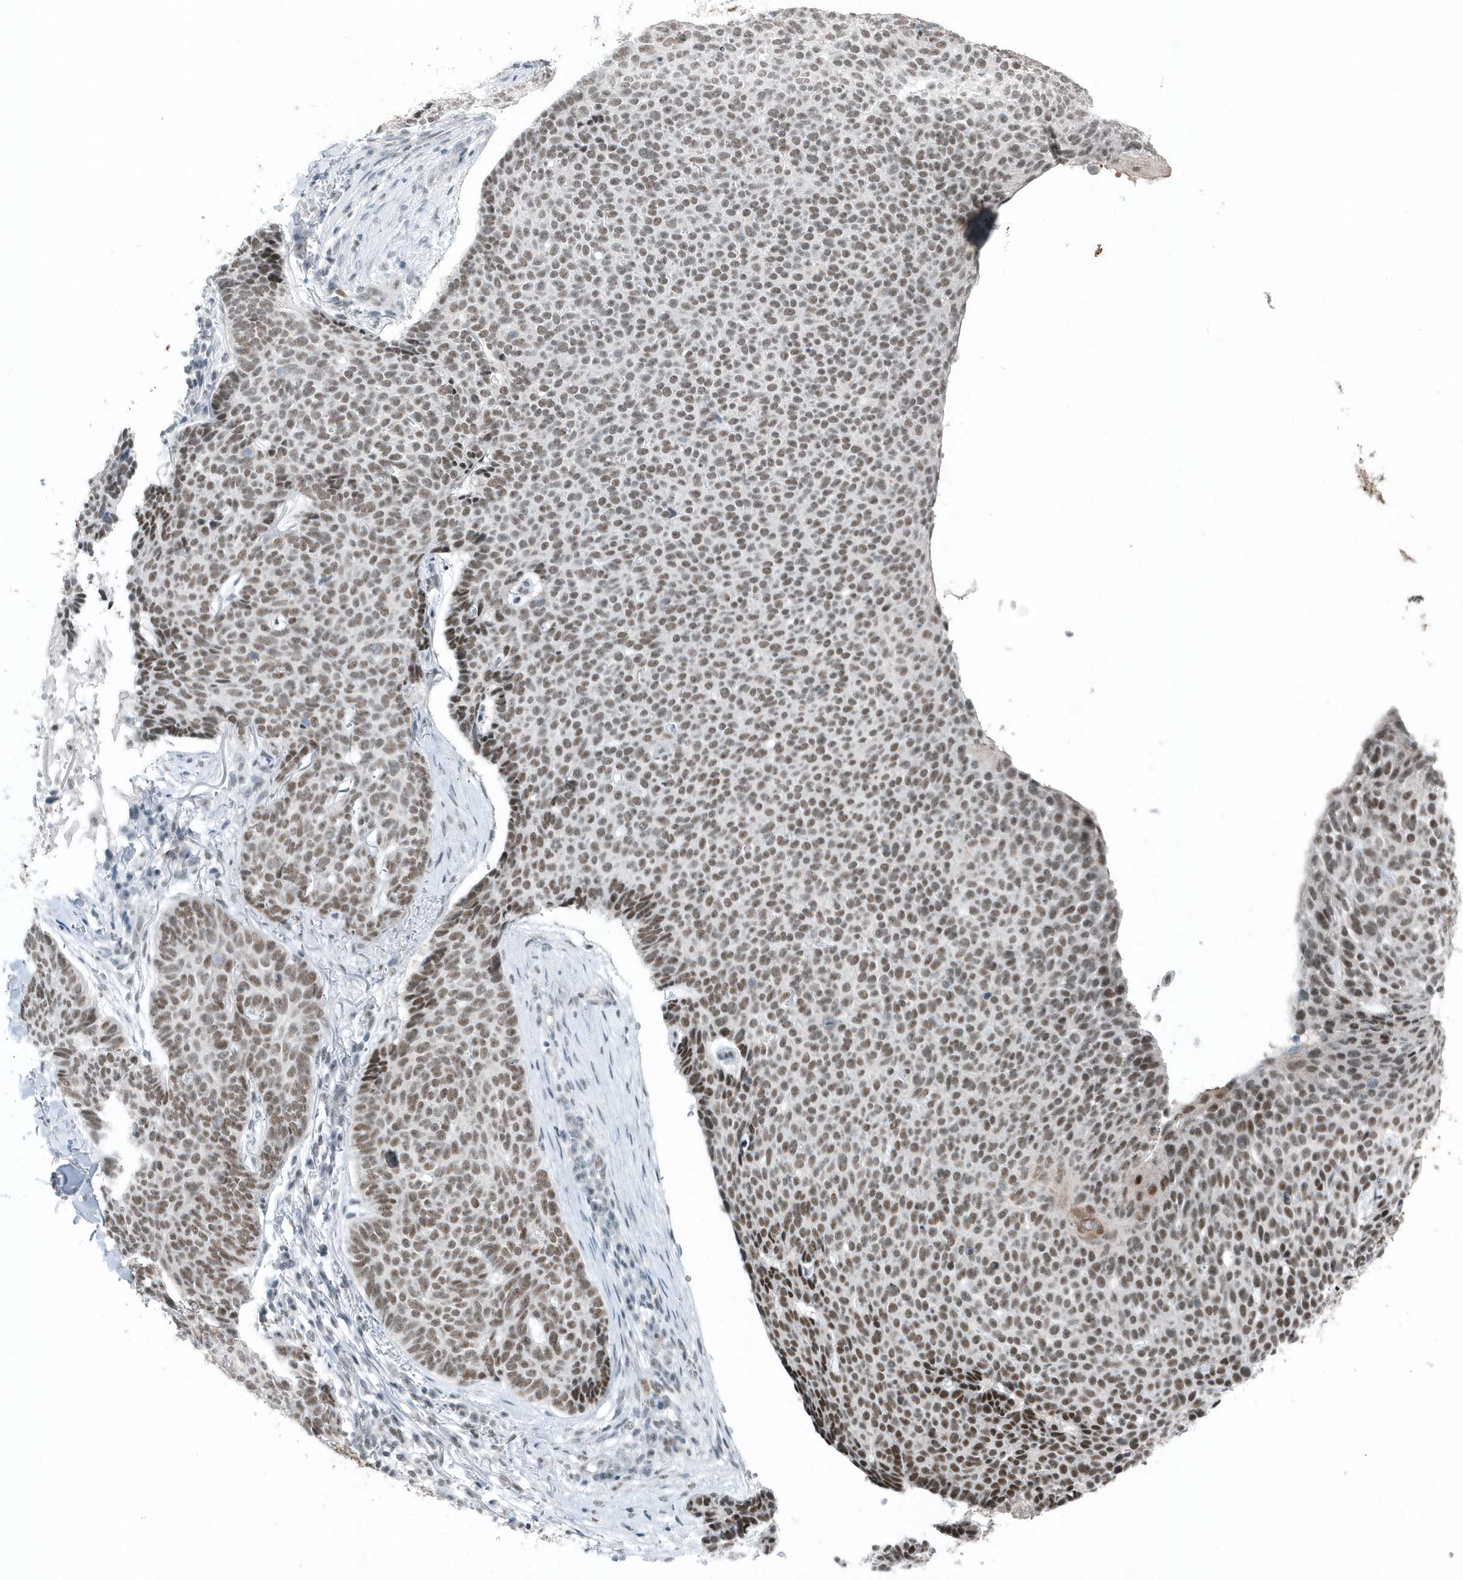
{"staining": {"intensity": "moderate", "quantity": ">75%", "location": "nuclear"}, "tissue": "skin cancer", "cell_type": "Tumor cells", "image_type": "cancer", "snomed": [{"axis": "morphology", "description": "Normal tissue, NOS"}, {"axis": "morphology", "description": "Basal cell carcinoma"}, {"axis": "topography", "description": "Skin"}], "caption": "Immunohistochemistry (IHC) (DAB (3,3'-diaminobenzidine)) staining of skin cancer exhibits moderate nuclear protein positivity in about >75% of tumor cells.", "gene": "YTHDC1", "patient": {"sex": "male", "age": 50}}